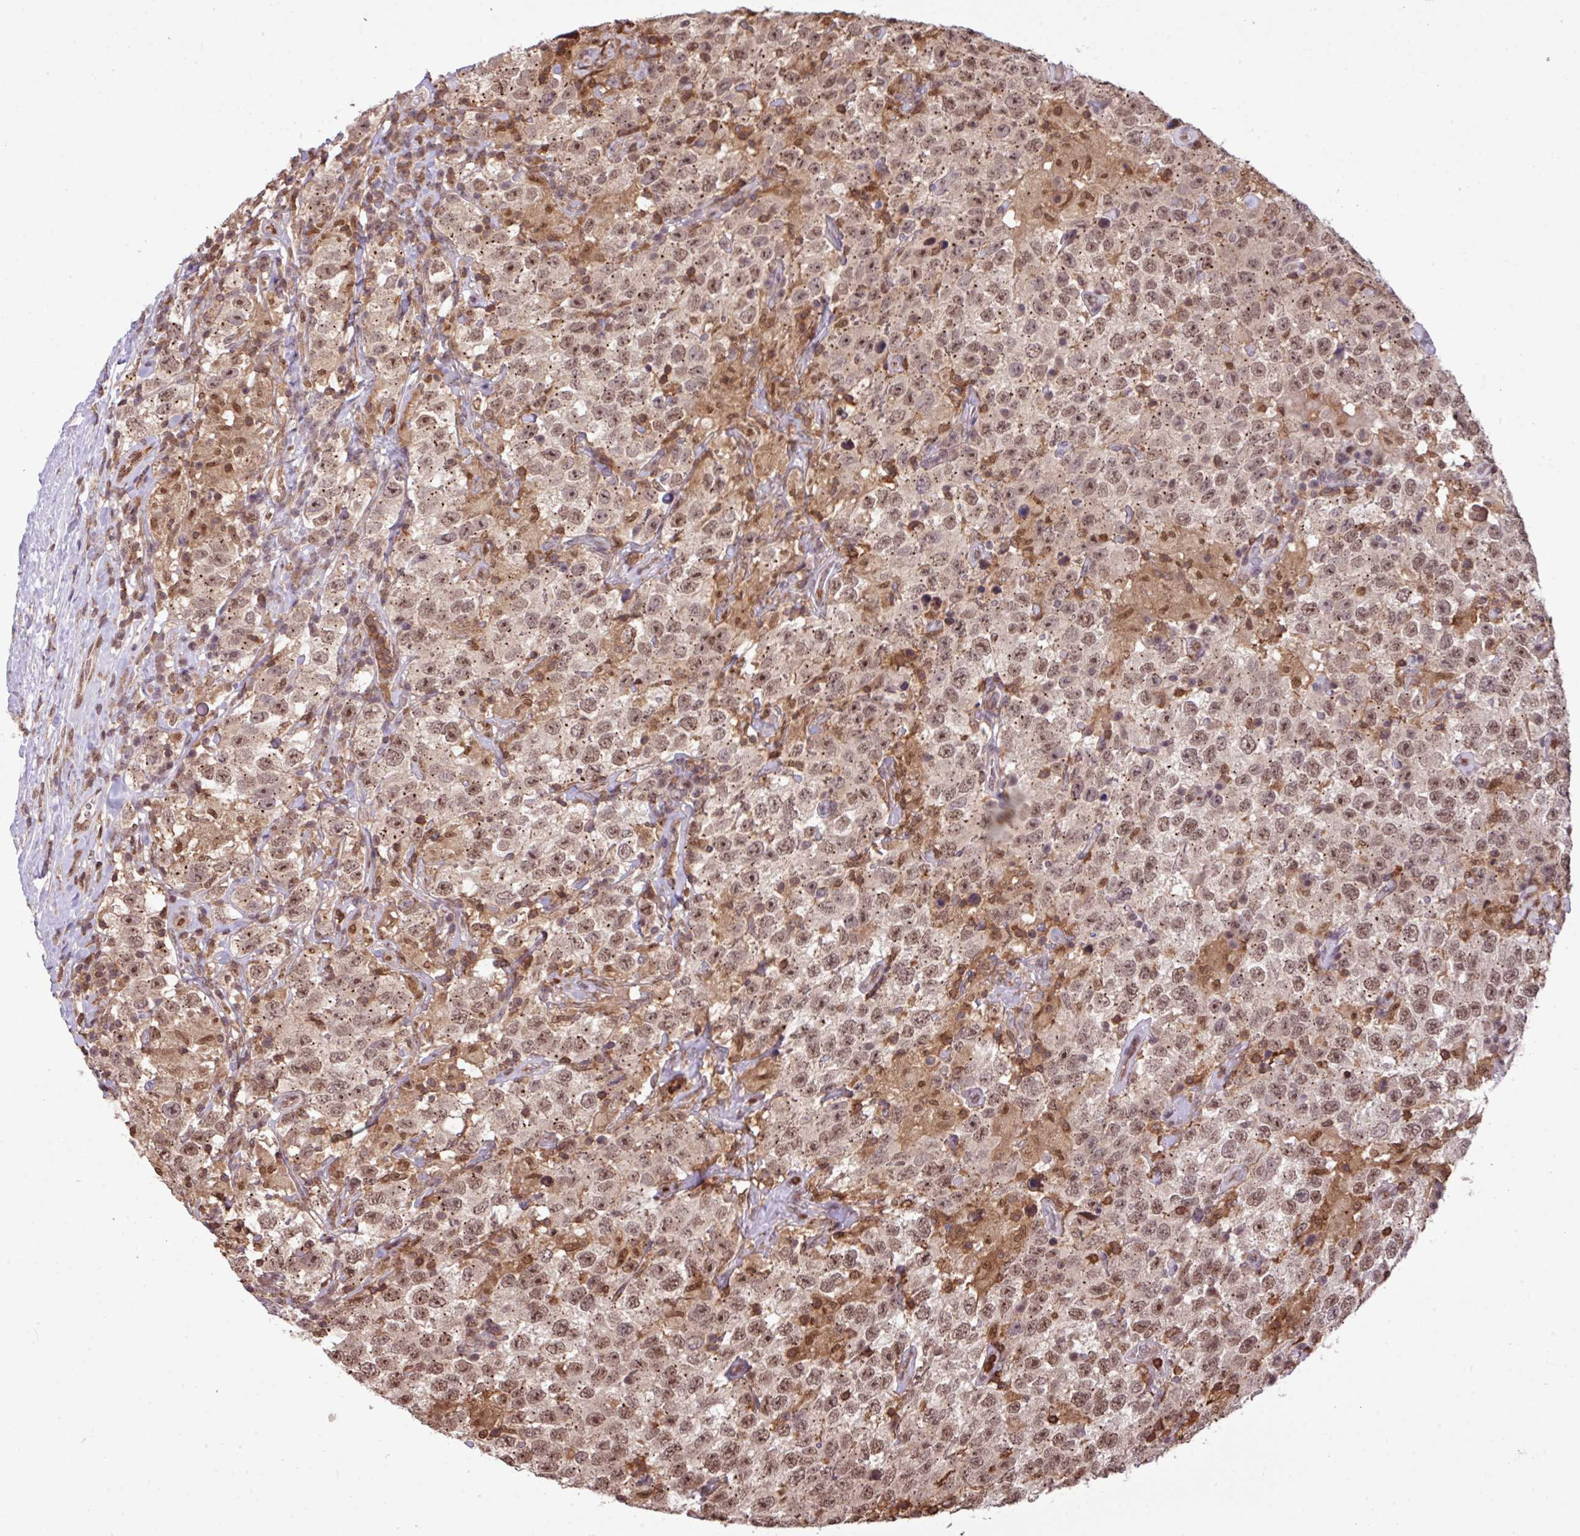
{"staining": {"intensity": "moderate", "quantity": ">75%", "location": "nuclear"}, "tissue": "testis cancer", "cell_type": "Tumor cells", "image_type": "cancer", "snomed": [{"axis": "morphology", "description": "Seminoma, NOS"}, {"axis": "topography", "description": "Testis"}], "caption": "Human testis seminoma stained for a protein (brown) displays moderate nuclear positive expression in about >75% of tumor cells.", "gene": "GON7", "patient": {"sex": "male", "age": 41}}